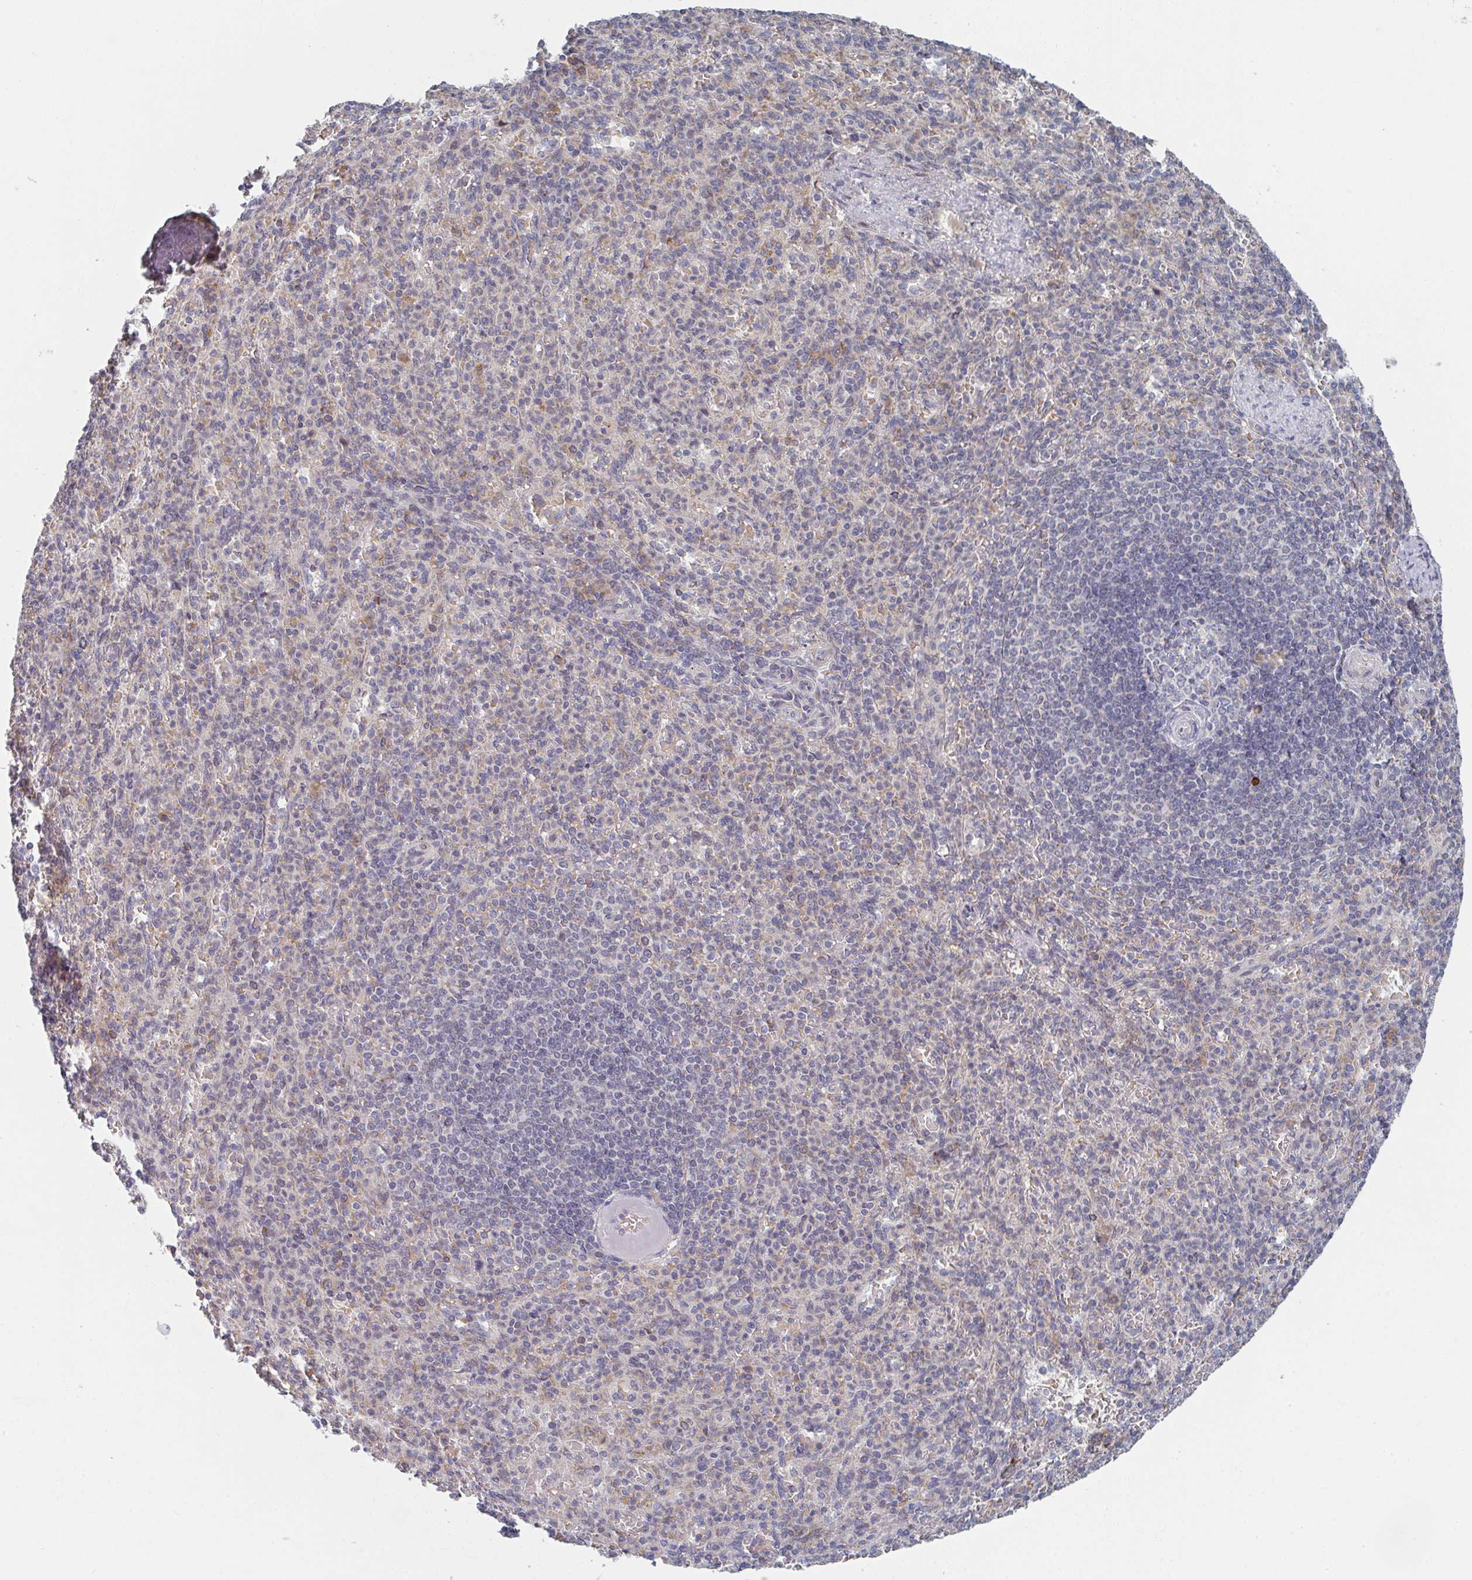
{"staining": {"intensity": "moderate", "quantity": "<25%", "location": "cytoplasmic/membranous"}, "tissue": "spleen", "cell_type": "Cells in red pulp", "image_type": "normal", "snomed": [{"axis": "morphology", "description": "Normal tissue, NOS"}, {"axis": "topography", "description": "Spleen"}], "caption": "A photomicrograph showing moderate cytoplasmic/membranous positivity in approximately <25% of cells in red pulp in normal spleen, as visualized by brown immunohistochemical staining.", "gene": "ELOVL1", "patient": {"sex": "female", "age": 74}}